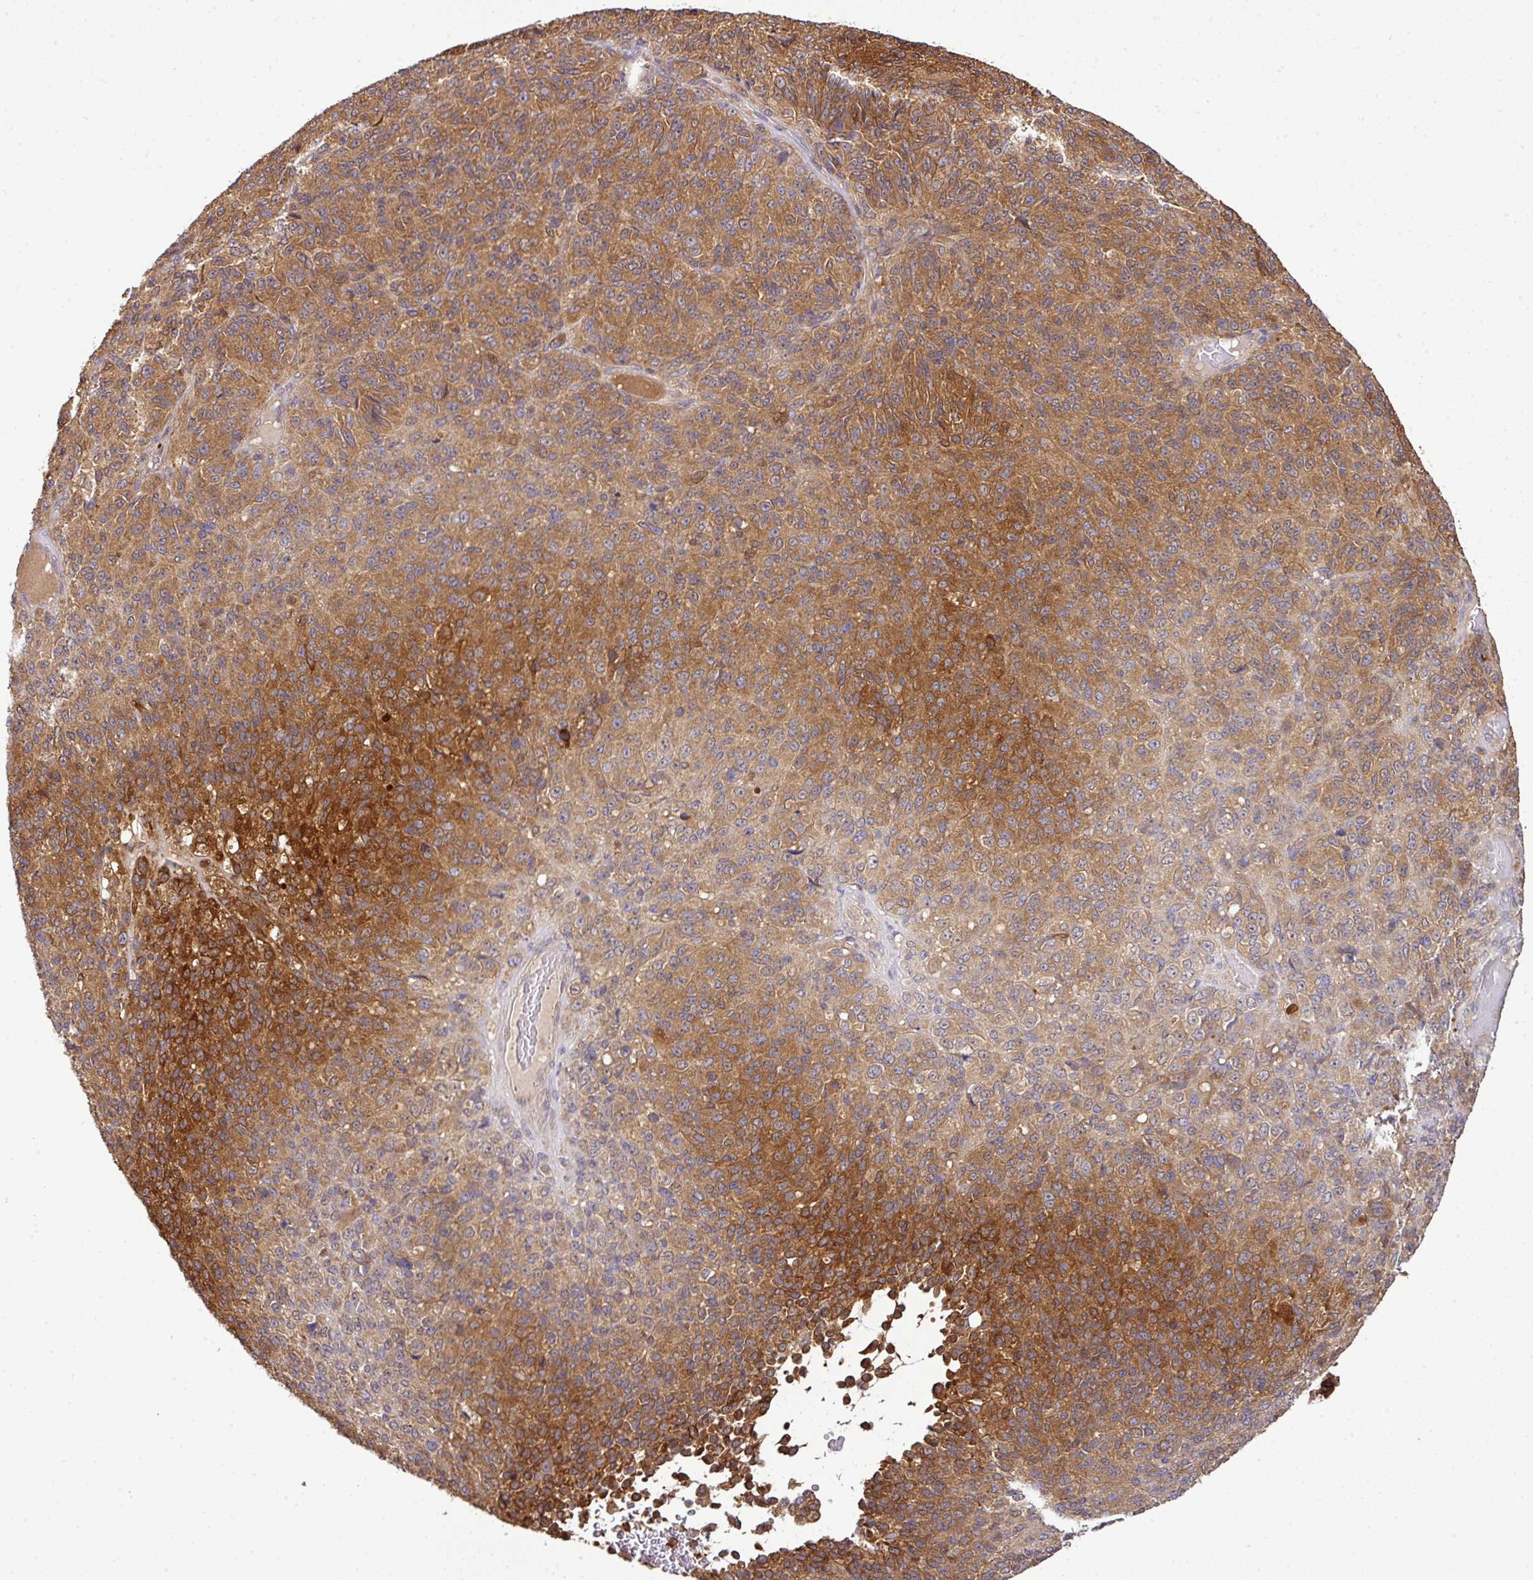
{"staining": {"intensity": "strong", "quantity": "25%-75%", "location": "cytoplasmic/membranous"}, "tissue": "melanoma", "cell_type": "Tumor cells", "image_type": "cancer", "snomed": [{"axis": "morphology", "description": "Malignant melanoma, Metastatic site"}, {"axis": "topography", "description": "Brain"}], "caption": "Melanoma stained with a protein marker displays strong staining in tumor cells.", "gene": "TMEM107", "patient": {"sex": "female", "age": 56}}